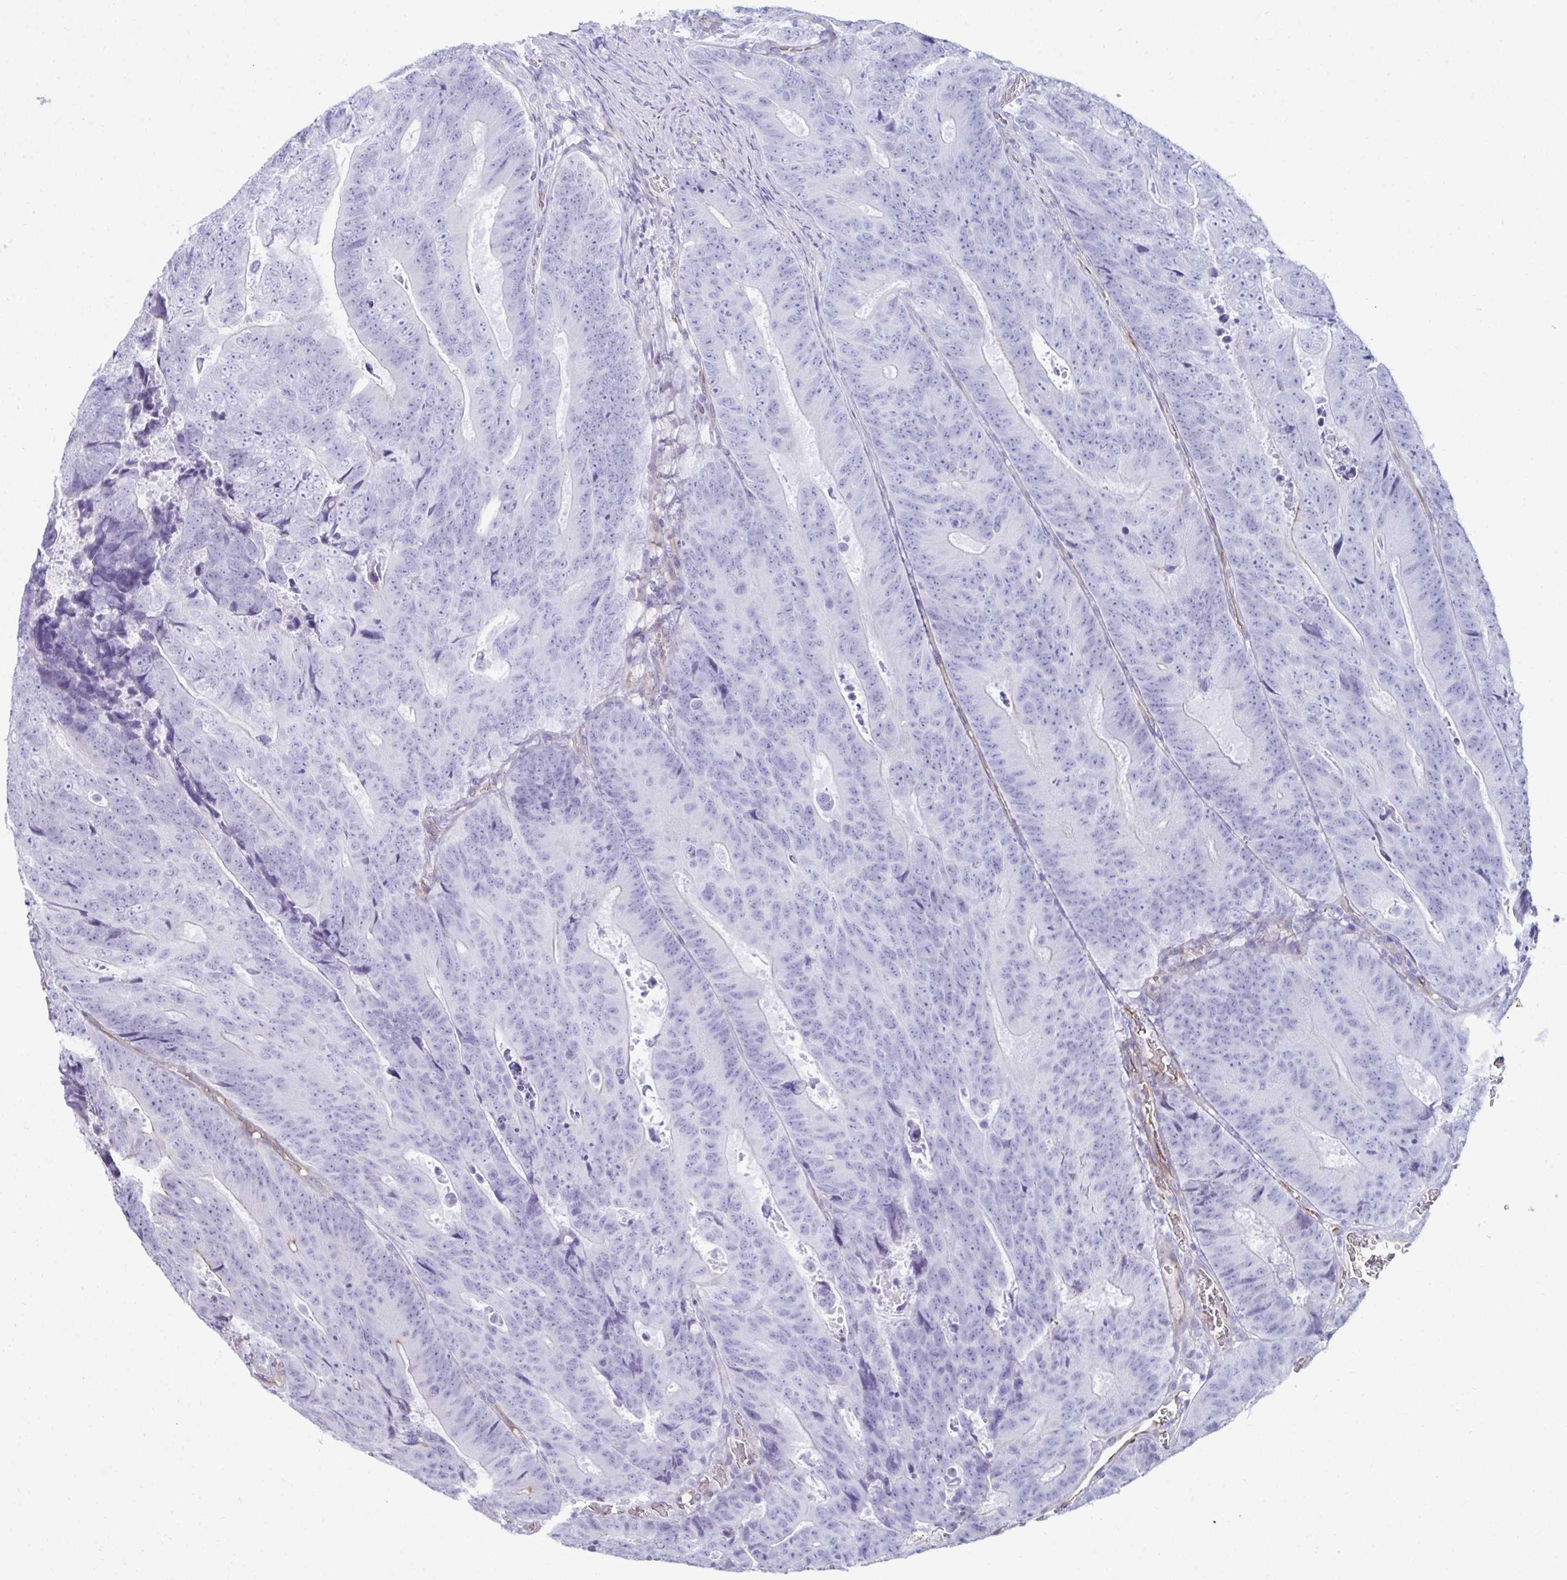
{"staining": {"intensity": "negative", "quantity": "none", "location": "none"}, "tissue": "colorectal cancer", "cell_type": "Tumor cells", "image_type": "cancer", "snomed": [{"axis": "morphology", "description": "Adenocarcinoma, NOS"}, {"axis": "topography", "description": "Colon"}], "caption": "This is an immunohistochemistry (IHC) micrograph of colorectal cancer (adenocarcinoma). There is no expression in tumor cells.", "gene": "UBL3", "patient": {"sex": "female", "age": 48}}